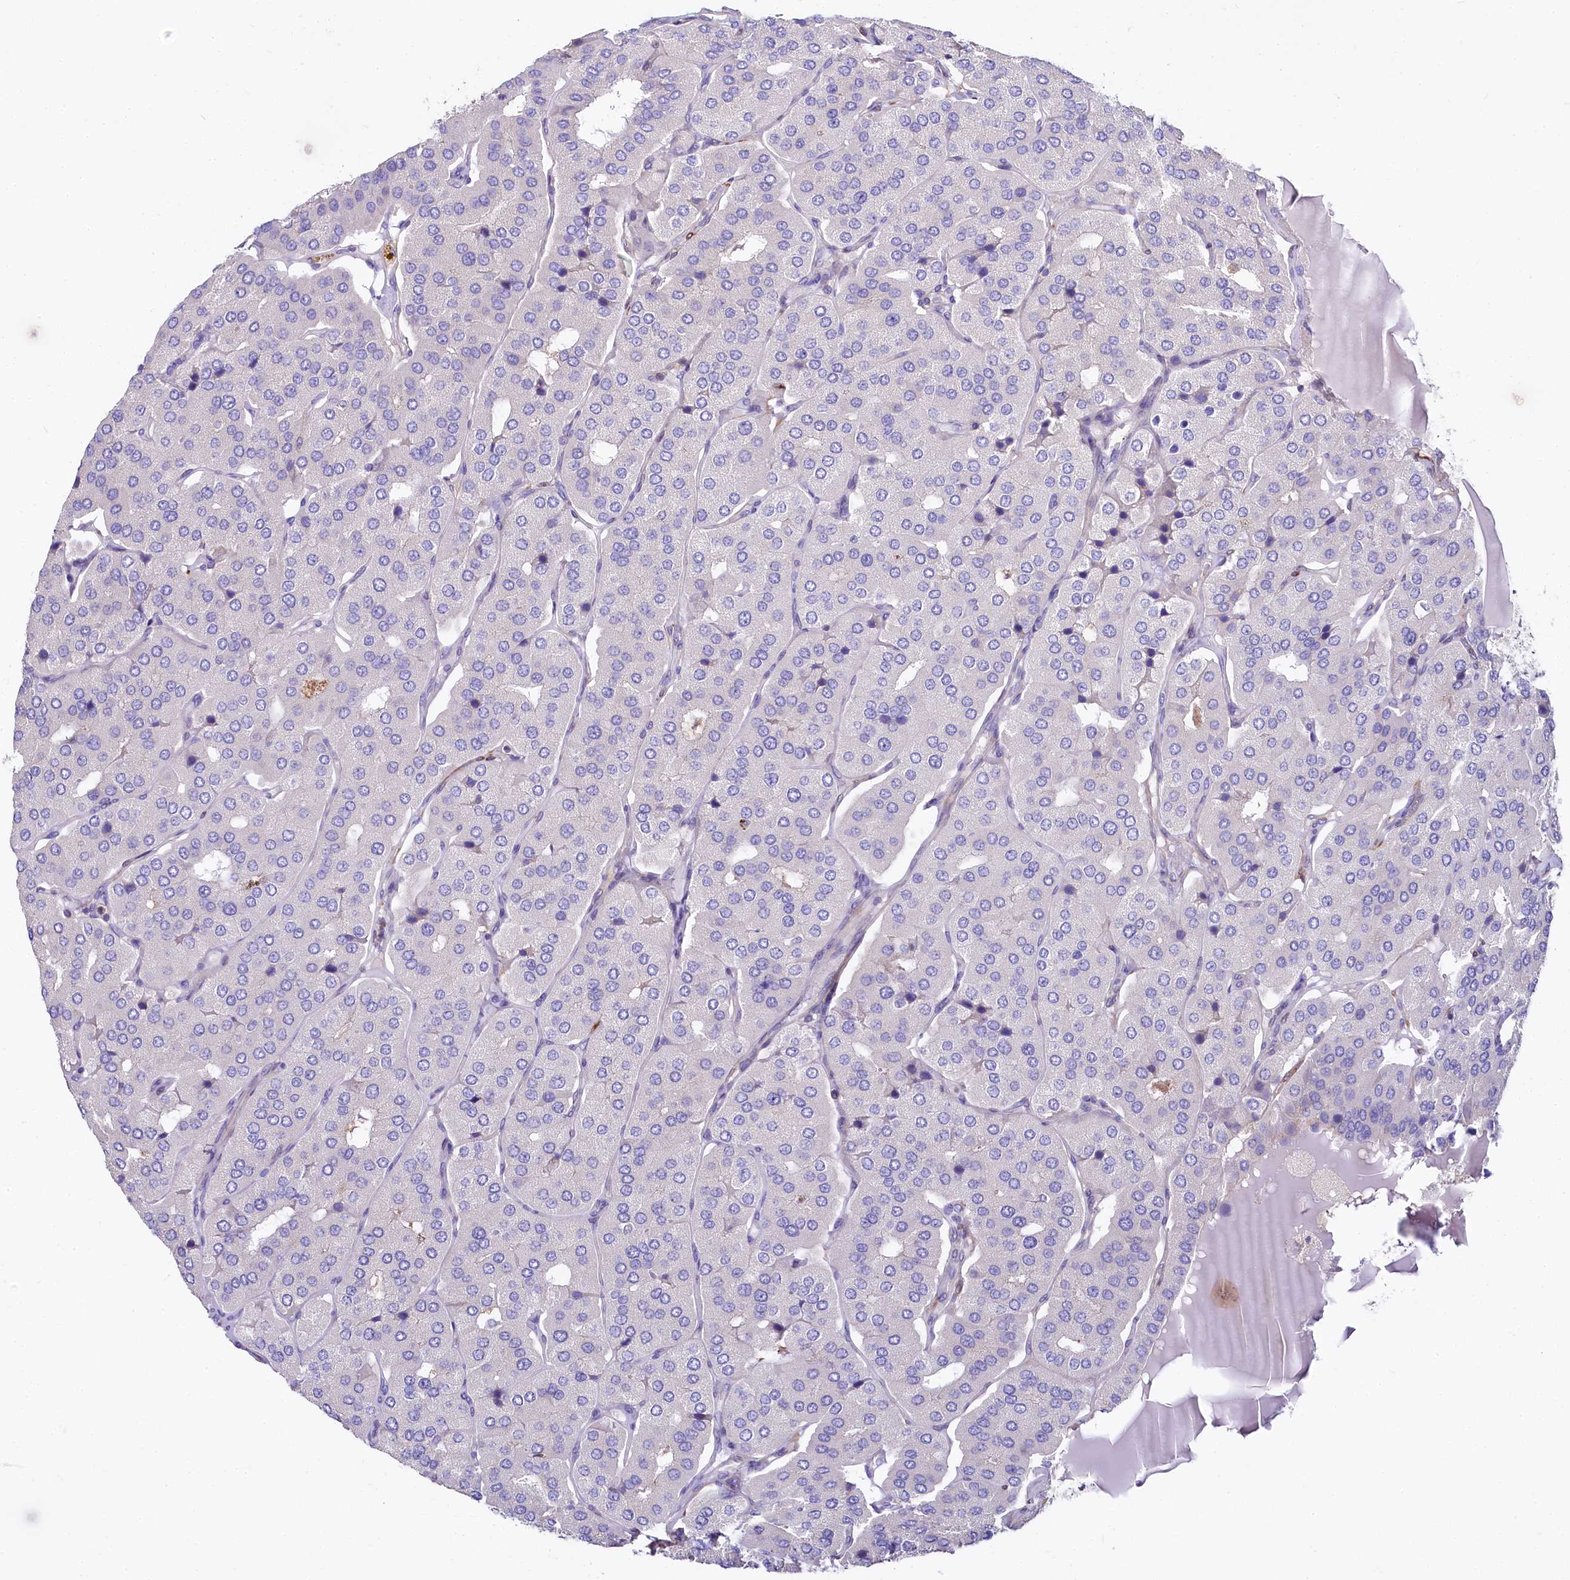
{"staining": {"intensity": "negative", "quantity": "none", "location": "none"}, "tissue": "parathyroid gland", "cell_type": "Glandular cells", "image_type": "normal", "snomed": [{"axis": "morphology", "description": "Normal tissue, NOS"}, {"axis": "morphology", "description": "Adenoma, NOS"}, {"axis": "topography", "description": "Parathyroid gland"}], "caption": "Photomicrograph shows no significant protein positivity in glandular cells of unremarkable parathyroid gland.", "gene": "FCHSD2", "patient": {"sex": "female", "age": 86}}